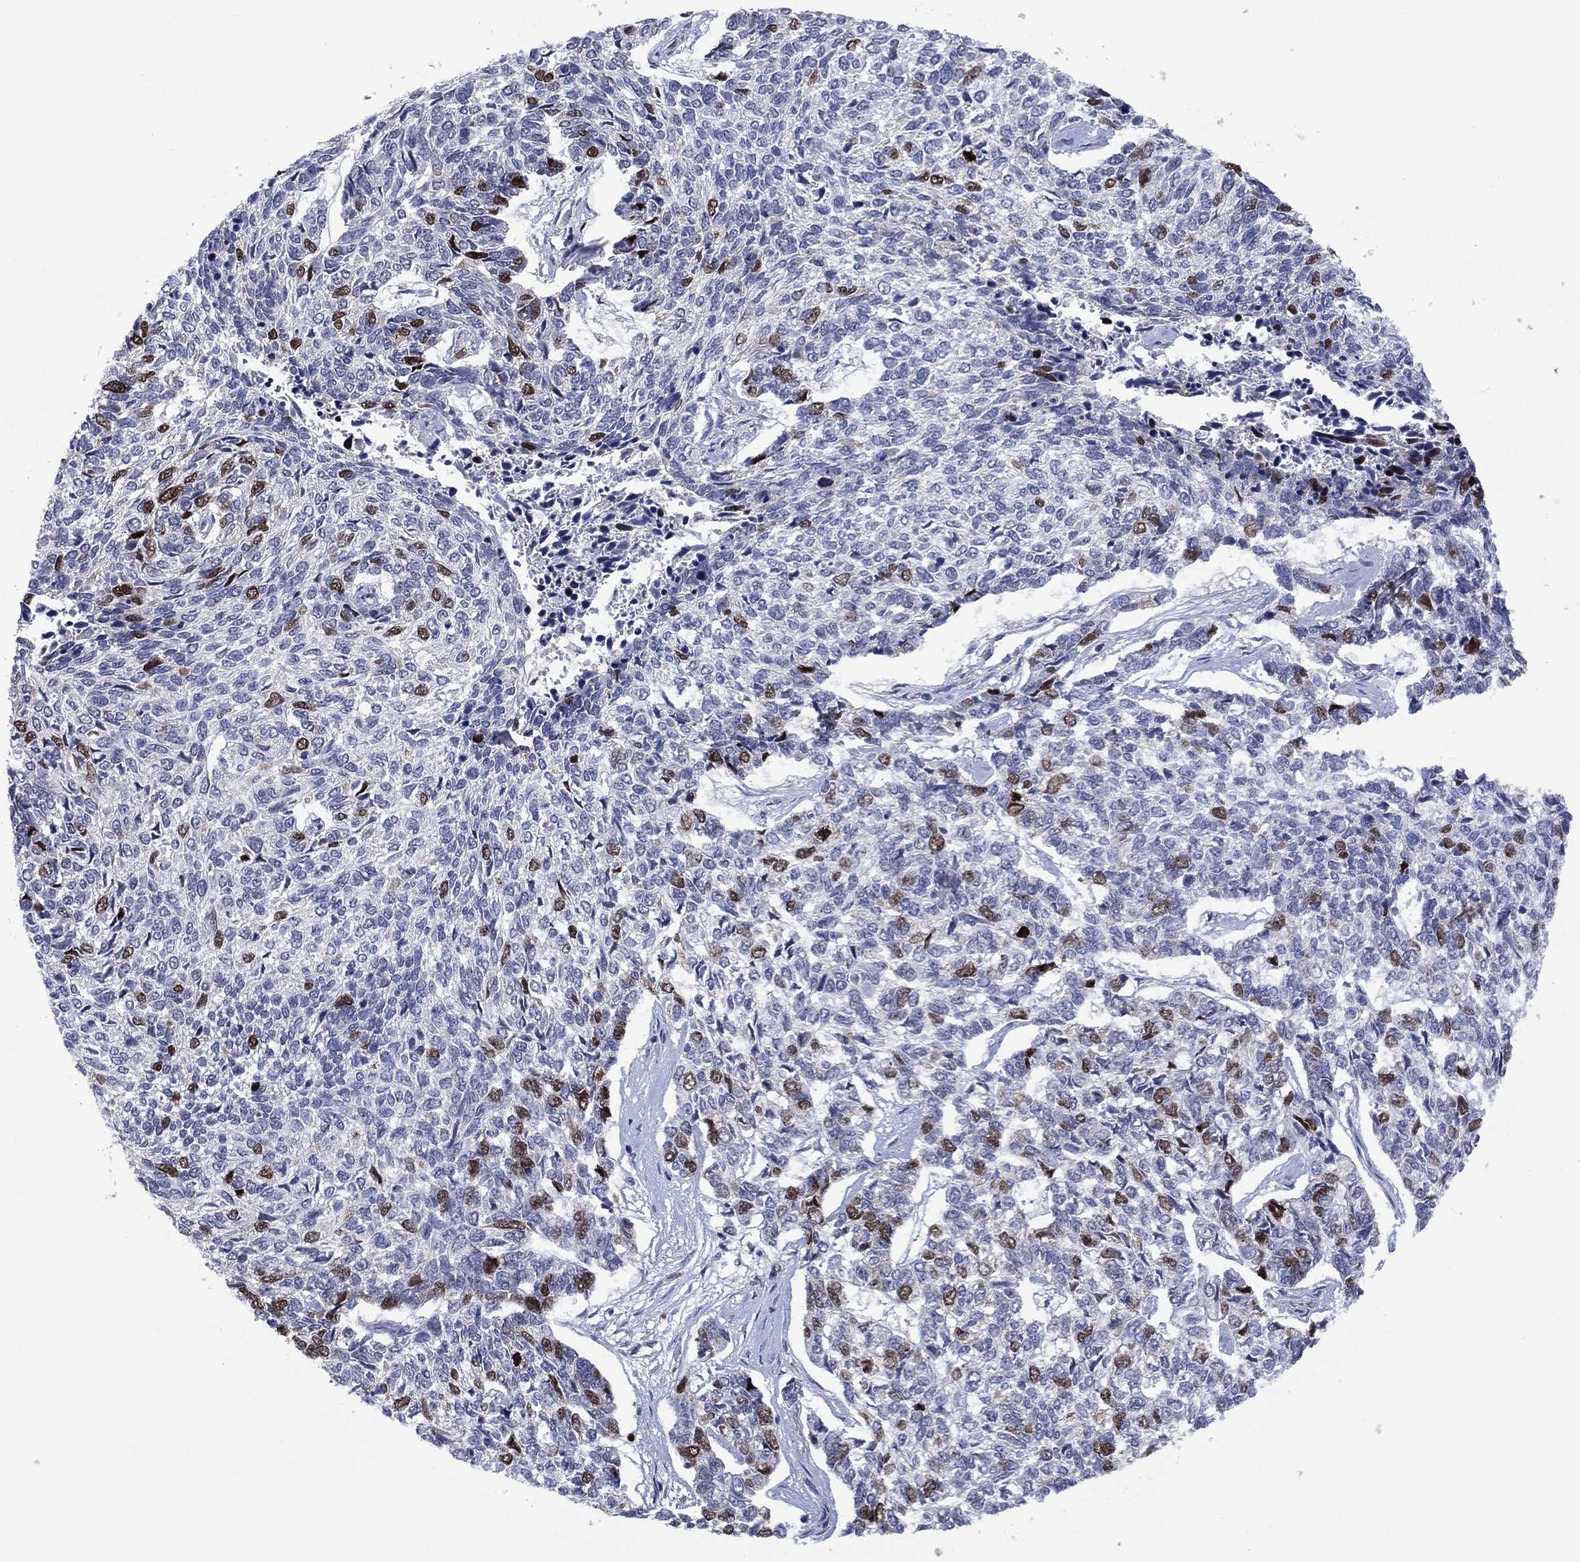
{"staining": {"intensity": "moderate", "quantity": "25%-75%", "location": "nuclear"}, "tissue": "skin cancer", "cell_type": "Tumor cells", "image_type": "cancer", "snomed": [{"axis": "morphology", "description": "Basal cell carcinoma"}, {"axis": "topography", "description": "Skin"}], "caption": "Skin cancer (basal cell carcinoma) was stained to show a protein in brown. There is medium levels of moderate nuclear positivity in about 25%-75% of tumor cells. (IHC, brightfield microscopy, high magnification).", "gene": "CDCA5", "patient": {"sex": "female", "age": 65}}